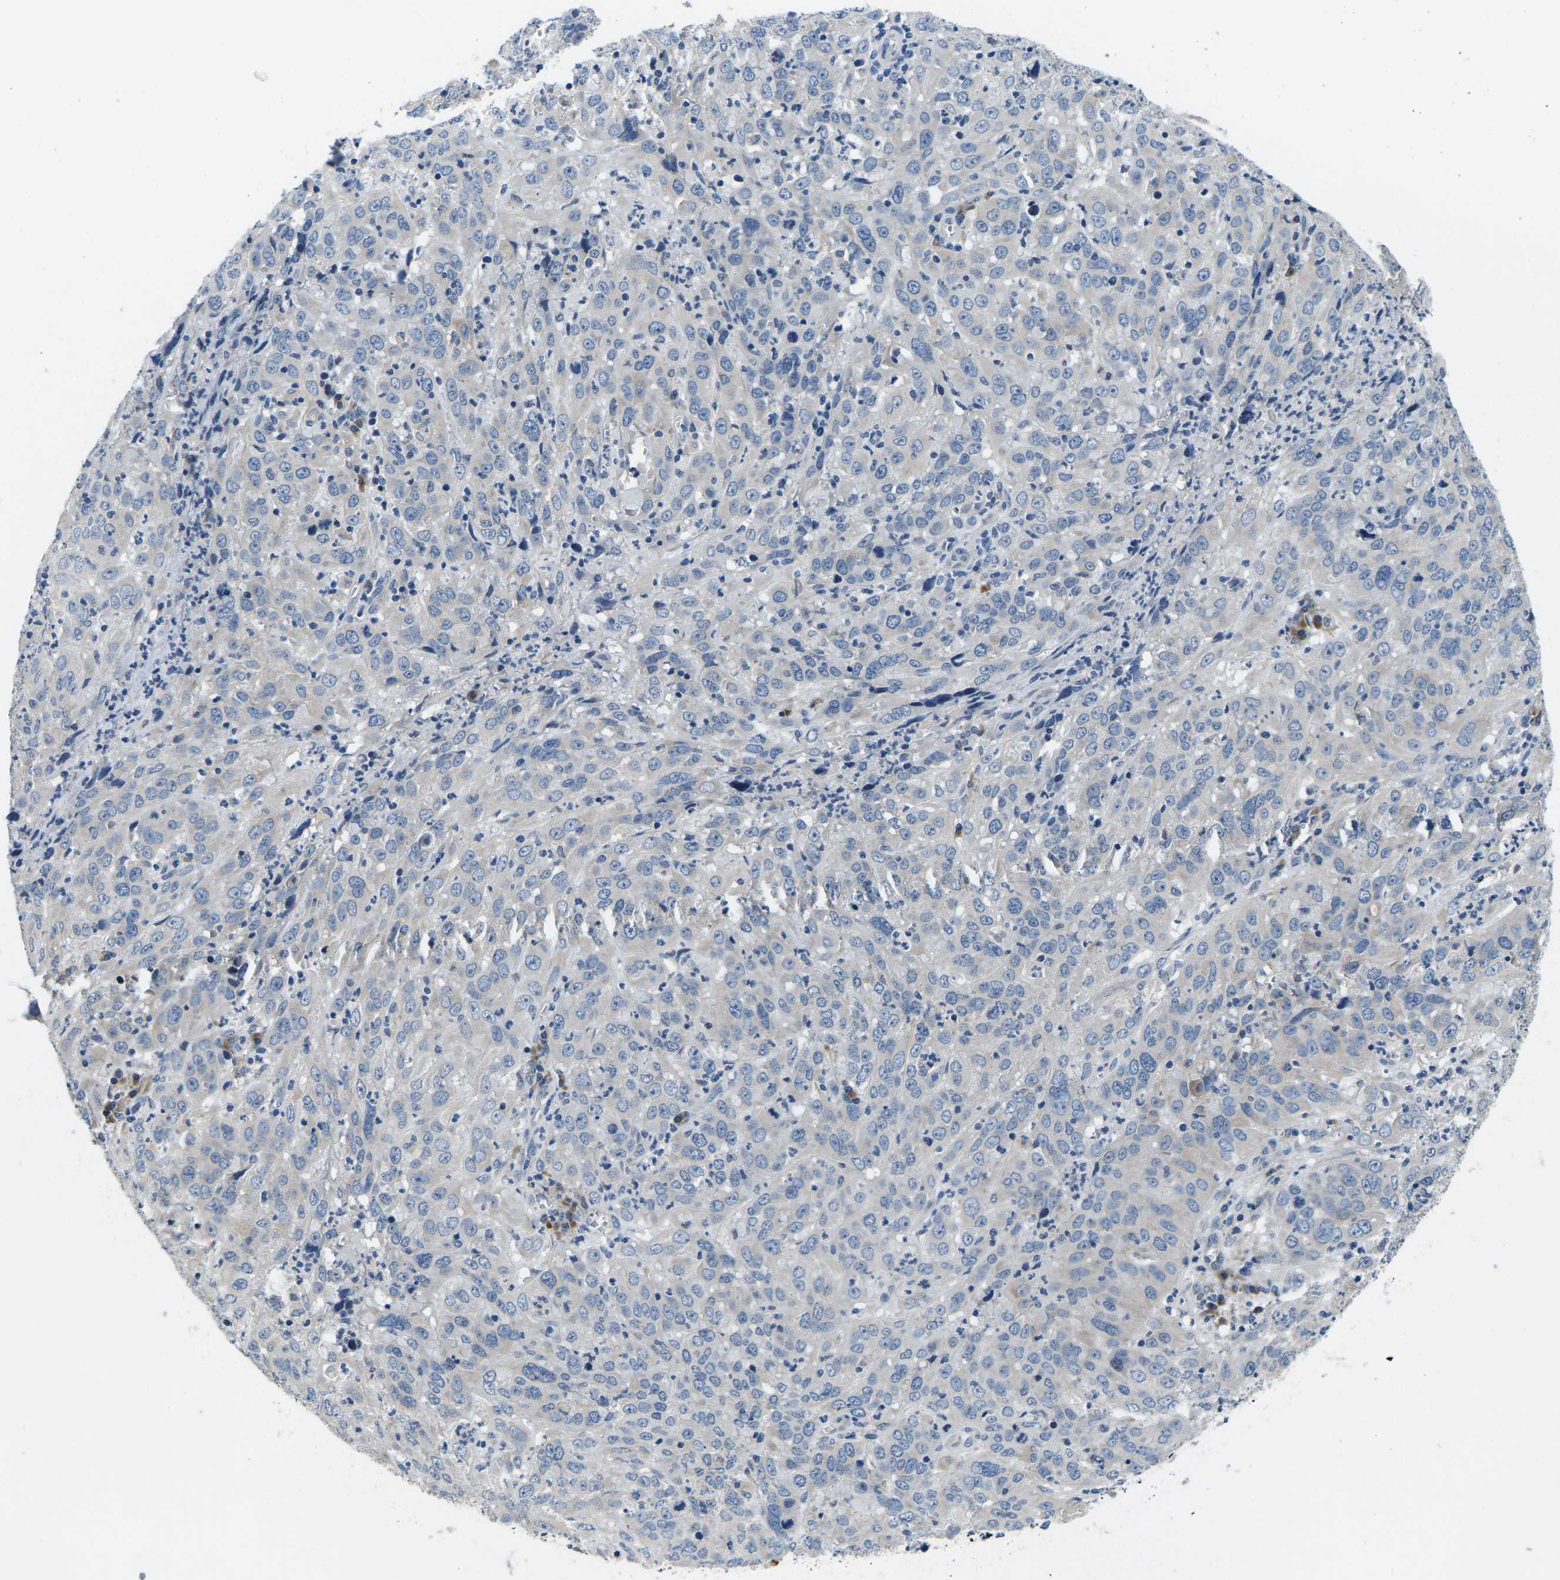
{"staining": {"intensity": "negative", "quantity": "none", "location": "none"}, "tissue": "cervical cancer", "cell_type": "Tumor cells", "image_type": "cancer", "snomed": [{"axis": "morphology", "description": "Squamous cell carcinoma, NOS"}, {"axis": "topography", "description": "Cervix"}], "caption": "Immunohistochemistry (IHC) histopathology image of neoplastic tissue: cervical squamous cell carcinoma stained with DAB (3,3'-diaminobenzidine) demonstrates no significant protein positivity in tumor cells.", "gene": "ERGIC3", "patient": {"sex": "female", "age": 32}}